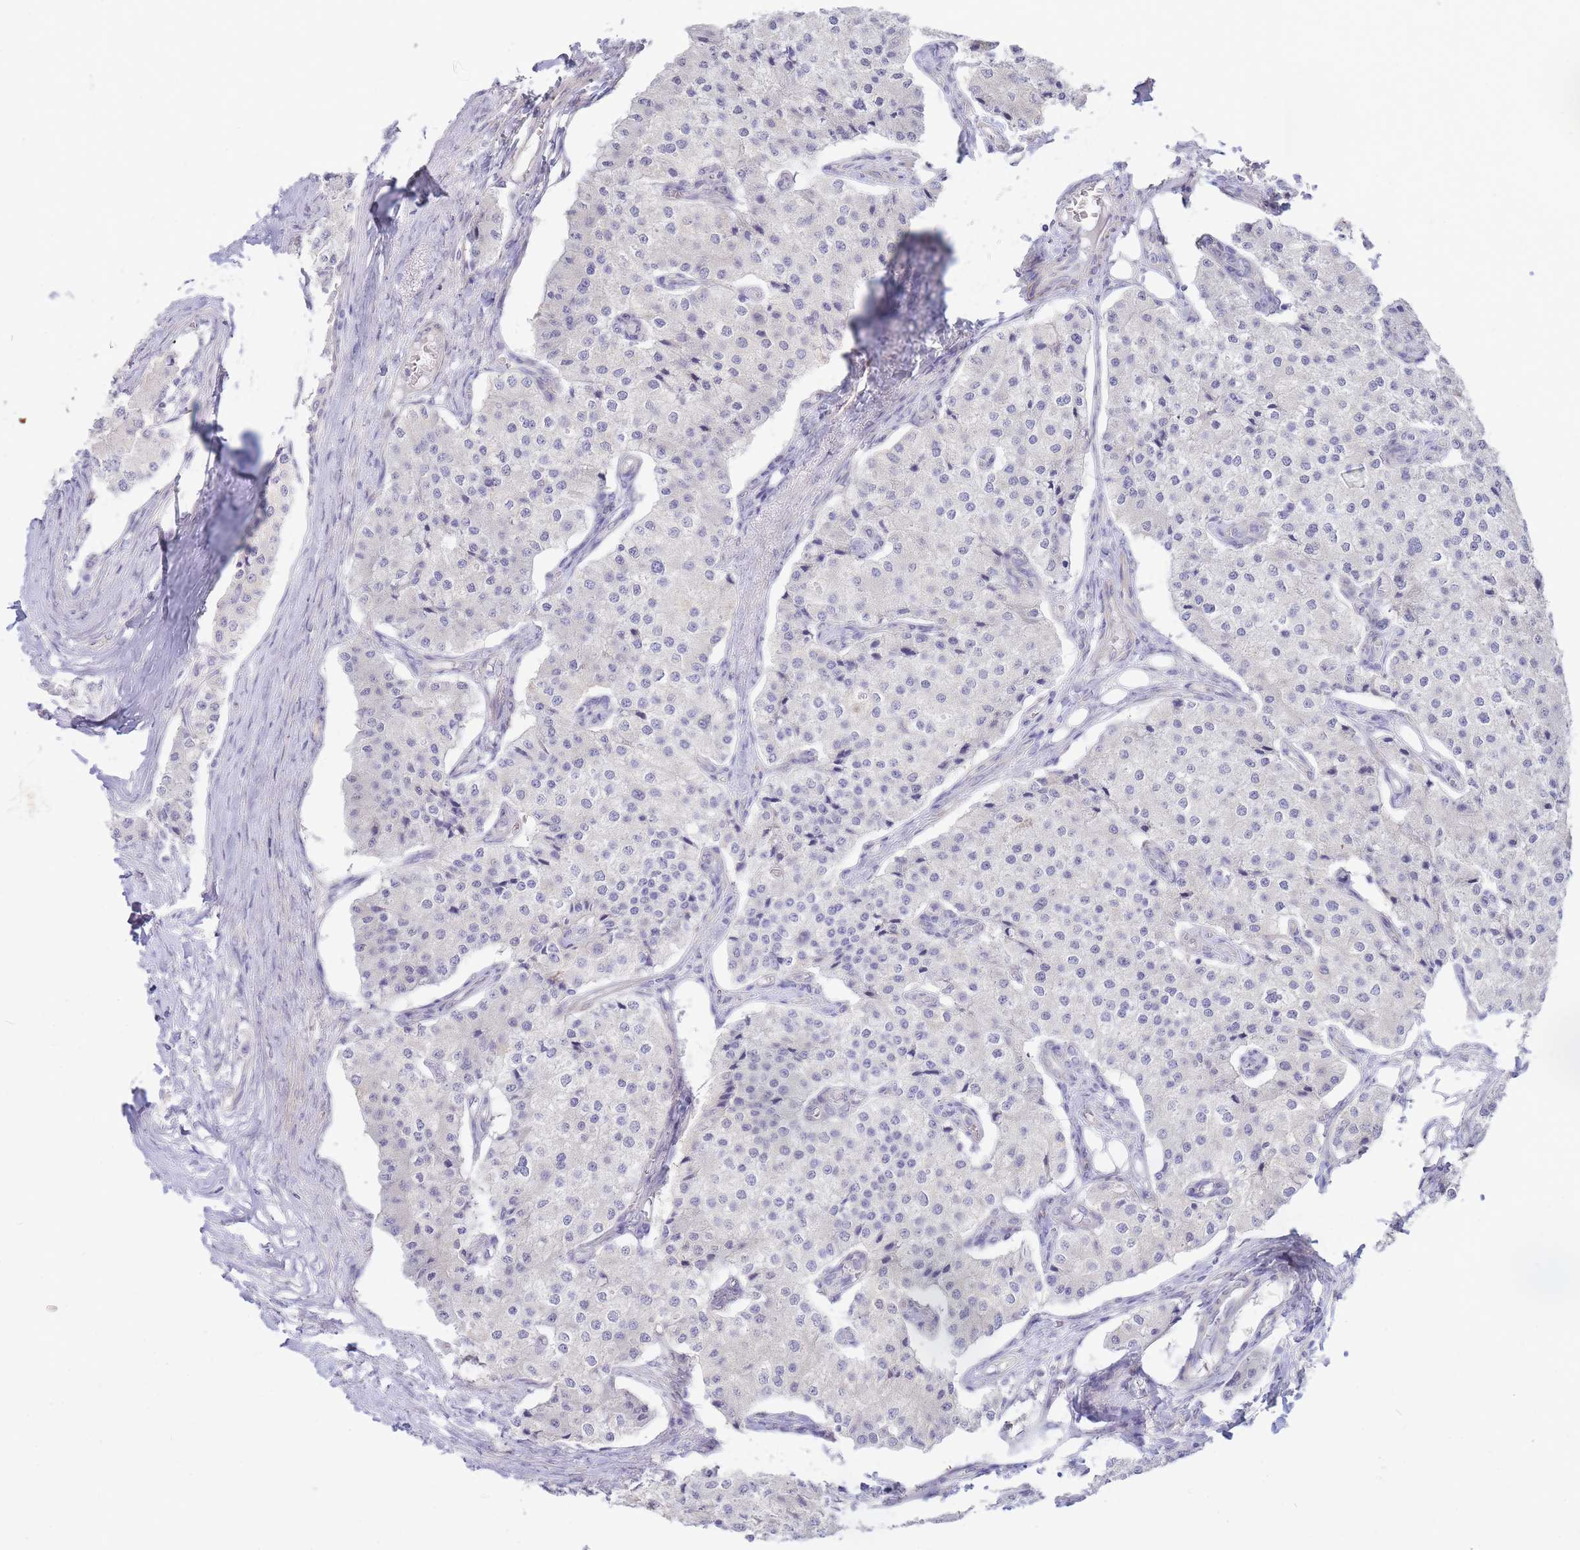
{"staining": {"intensity": "negative", "quantity": "none", "location": "none"}, "tissue": "carcinoid", "cell_type": "Tumor cells", "image_type": "cancer", "snomed": [{"axis": "morphology", "description": "Carcinoid, malignant, NOS"}, {"axis": "topography", "description": "Colon"}], "caption": "The image demonstrates no staining of tumor cells in malignant carcinoid.", "gene": "SUGT1", "patient": {"sex": "female", "age": 52}}